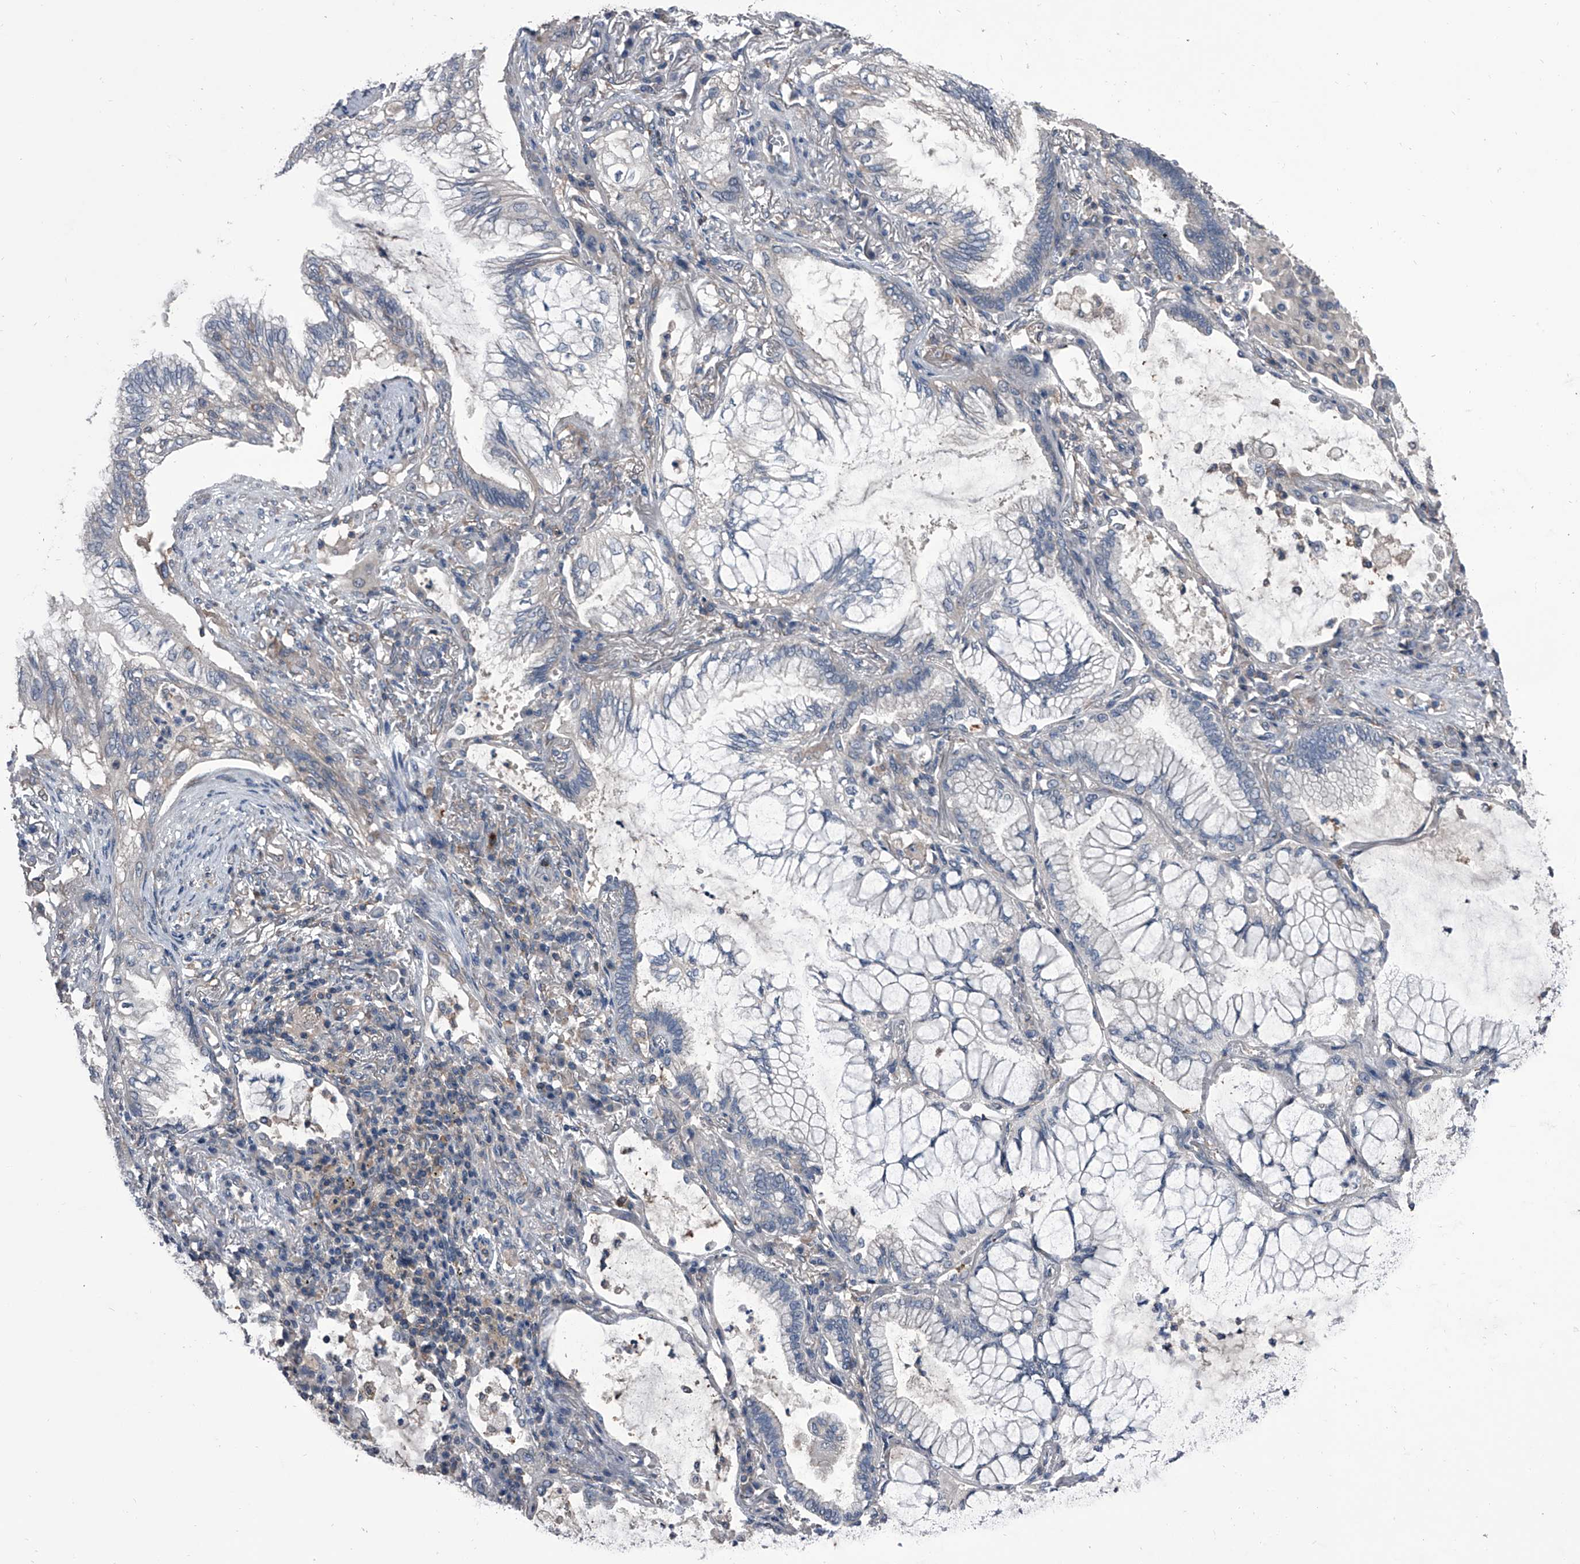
{"staining": {"intensity": "negative", "quantity": "none", "location": "none"}, "tissue": "lung cancer", "cell_type": "Tumor cells", "image_type": "cancer", "snomed": [{"axis": "morphology", "description": "Adenocarcinoma, NOS"}, {"axis": "topography", "description": "Lung"}], "caption": "An immunohistochemistry micrograph of lung adenocarcinoma is shown. There is no staining in tumor cells of lung adenocarcinoma.", "gene": "PIP5K1A", "patient": {"sex": "female", "age": 70}}